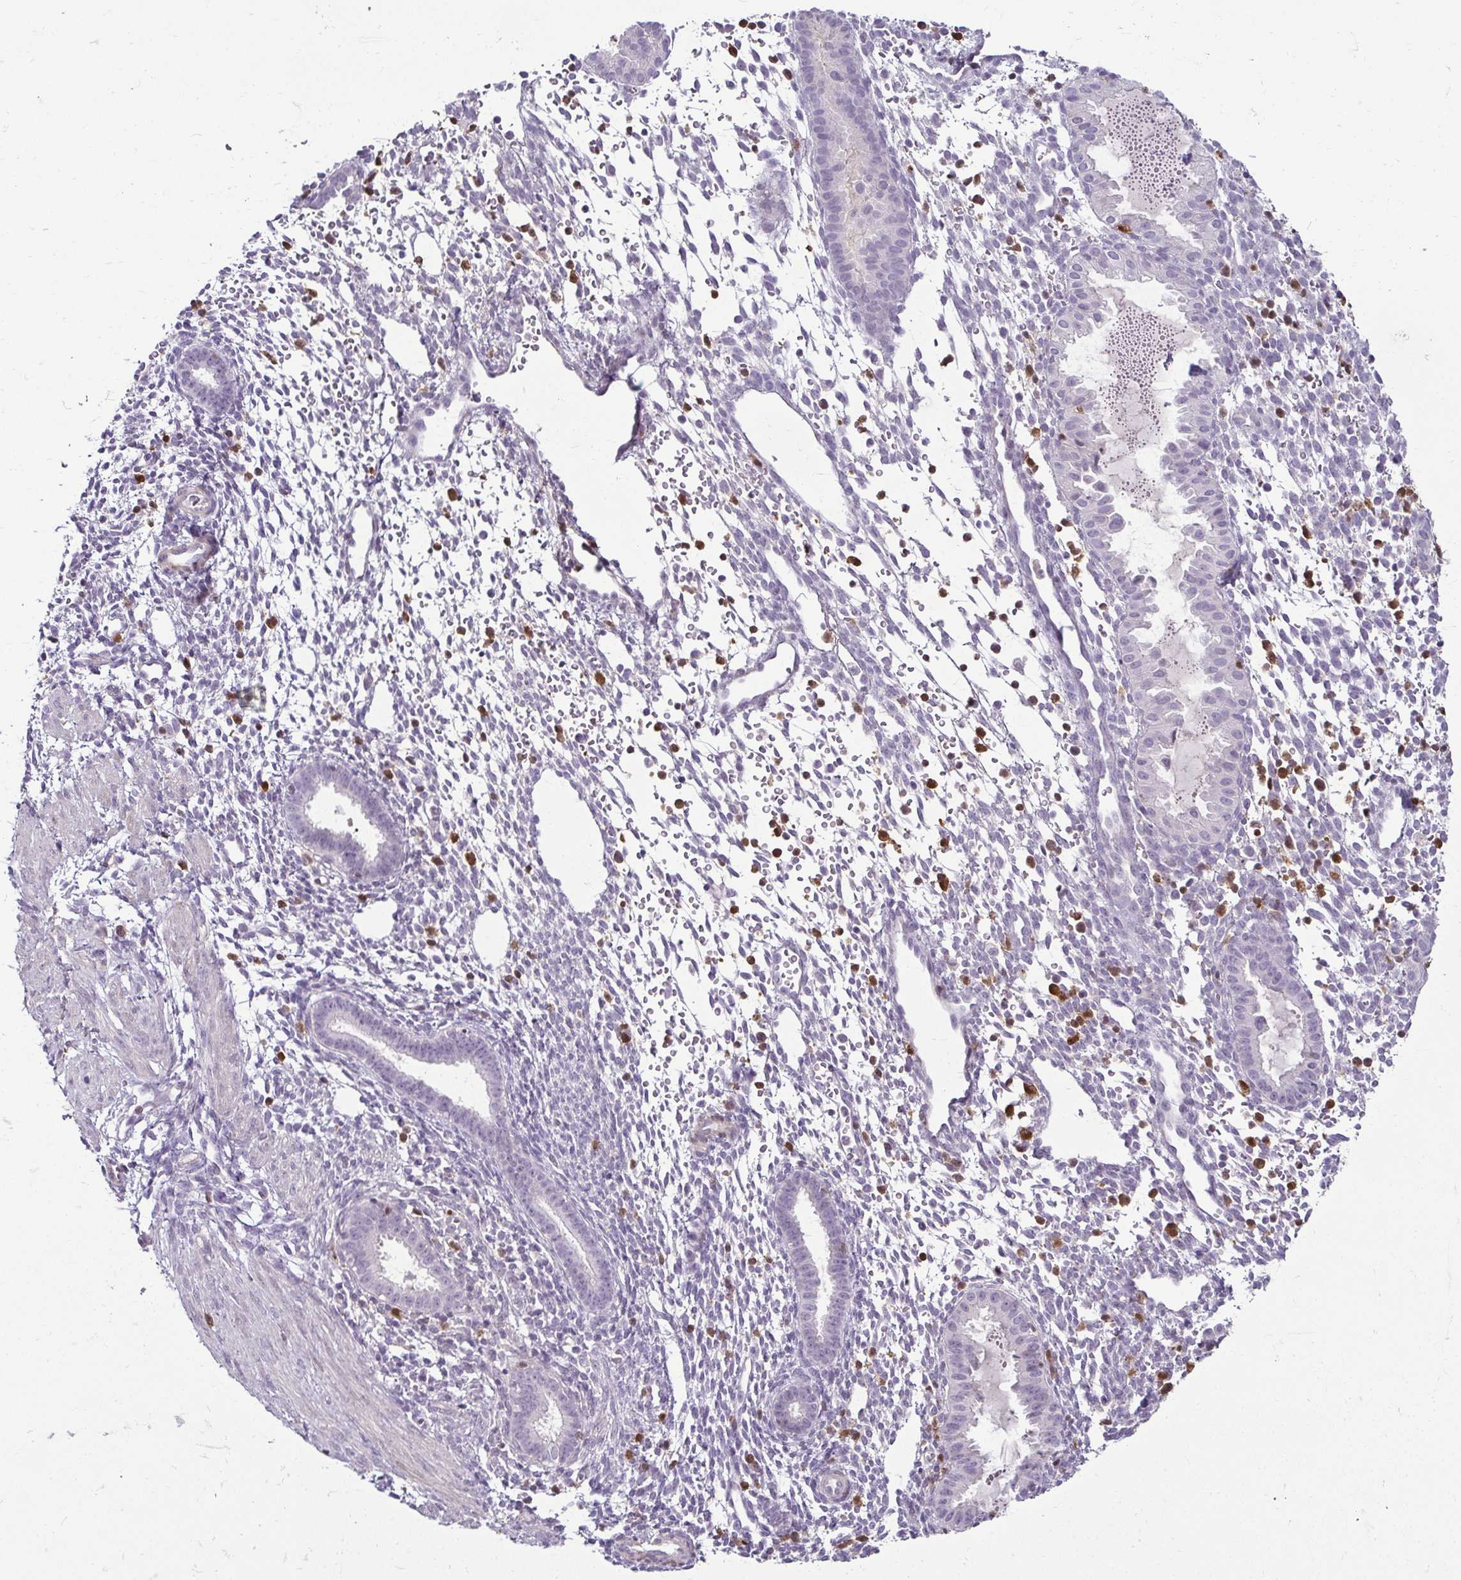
{"staining": {"intensity": "negative", "quantity": "none", "location": "none"}, "tissue": "endometrium", "cell_type": "Cells in endometrial stroma", "image_type": "normal", "snomed": [{"axis": "morphology", "description": "Normal tissue, NOS"}, {"axis": "topography", "description": "Endometrium"}], "caption": "A high-resolution micrograph shows immunohistochemistry staining of benign endometrium, which exhibits no significant expression in cells in endometrial stroma.", "gene": "HOPX", "patient": {"sex": "female", "age": 36}}